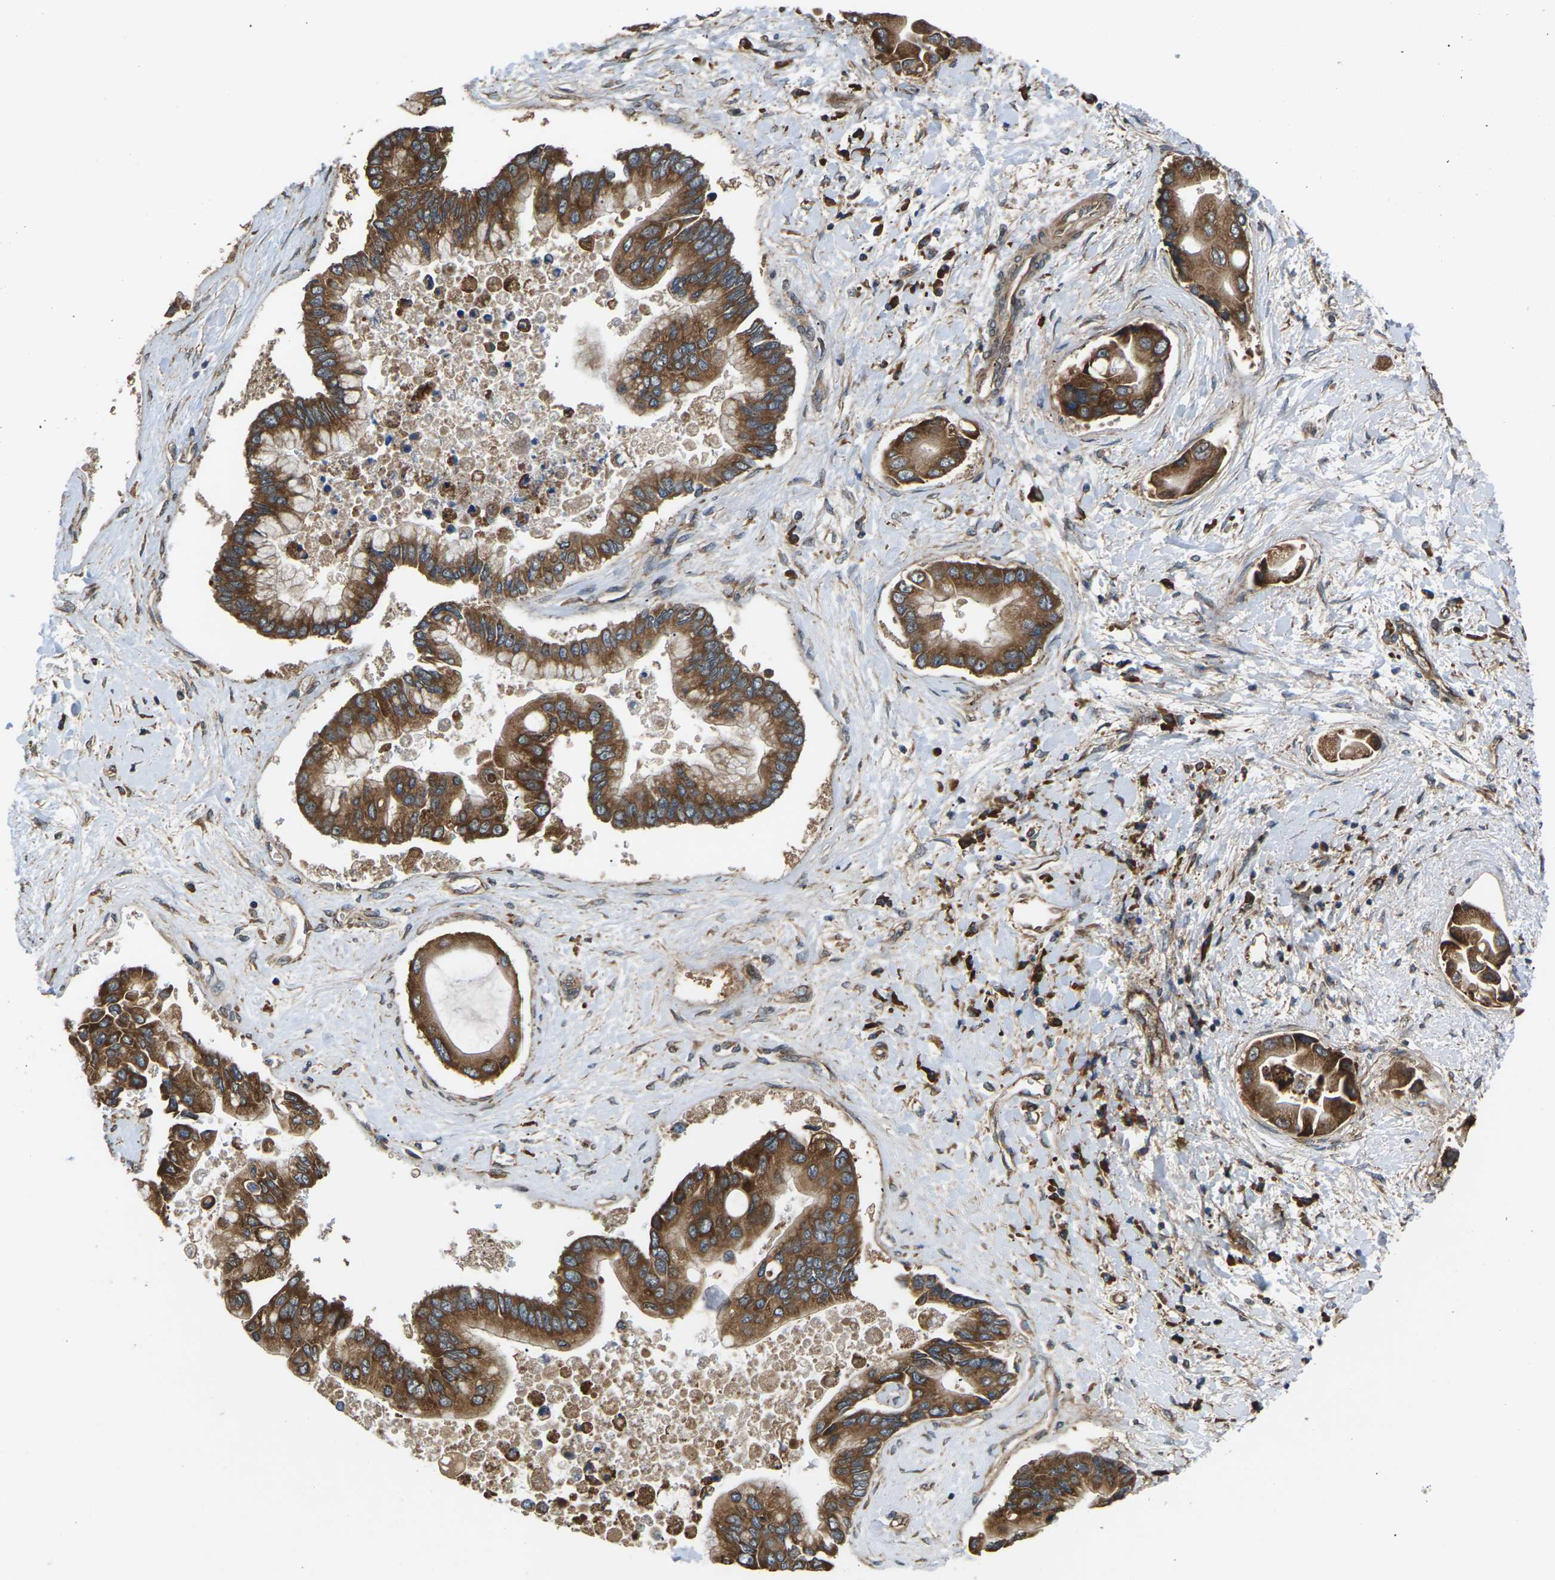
{"staining": {"intensity": "strong", "quantity": ">75%", "location": "cytoplasmic/membranous"}, "tissue": "liver cancer", "cell_type": "Tumor cells", "image_type": "cancer", "snomed": [{"axis": "morphology", "description": "Cholangiocarcinoma"}, {"axis": "topography", "description": "Liver"}], "caption": "Protein staining of liver cancer tissue reveals strong cytoplasmic/membranous expression in about >75% of tumor cells.", "gene": "NRAS", "patient": {"sex": "male", "age": 50}}